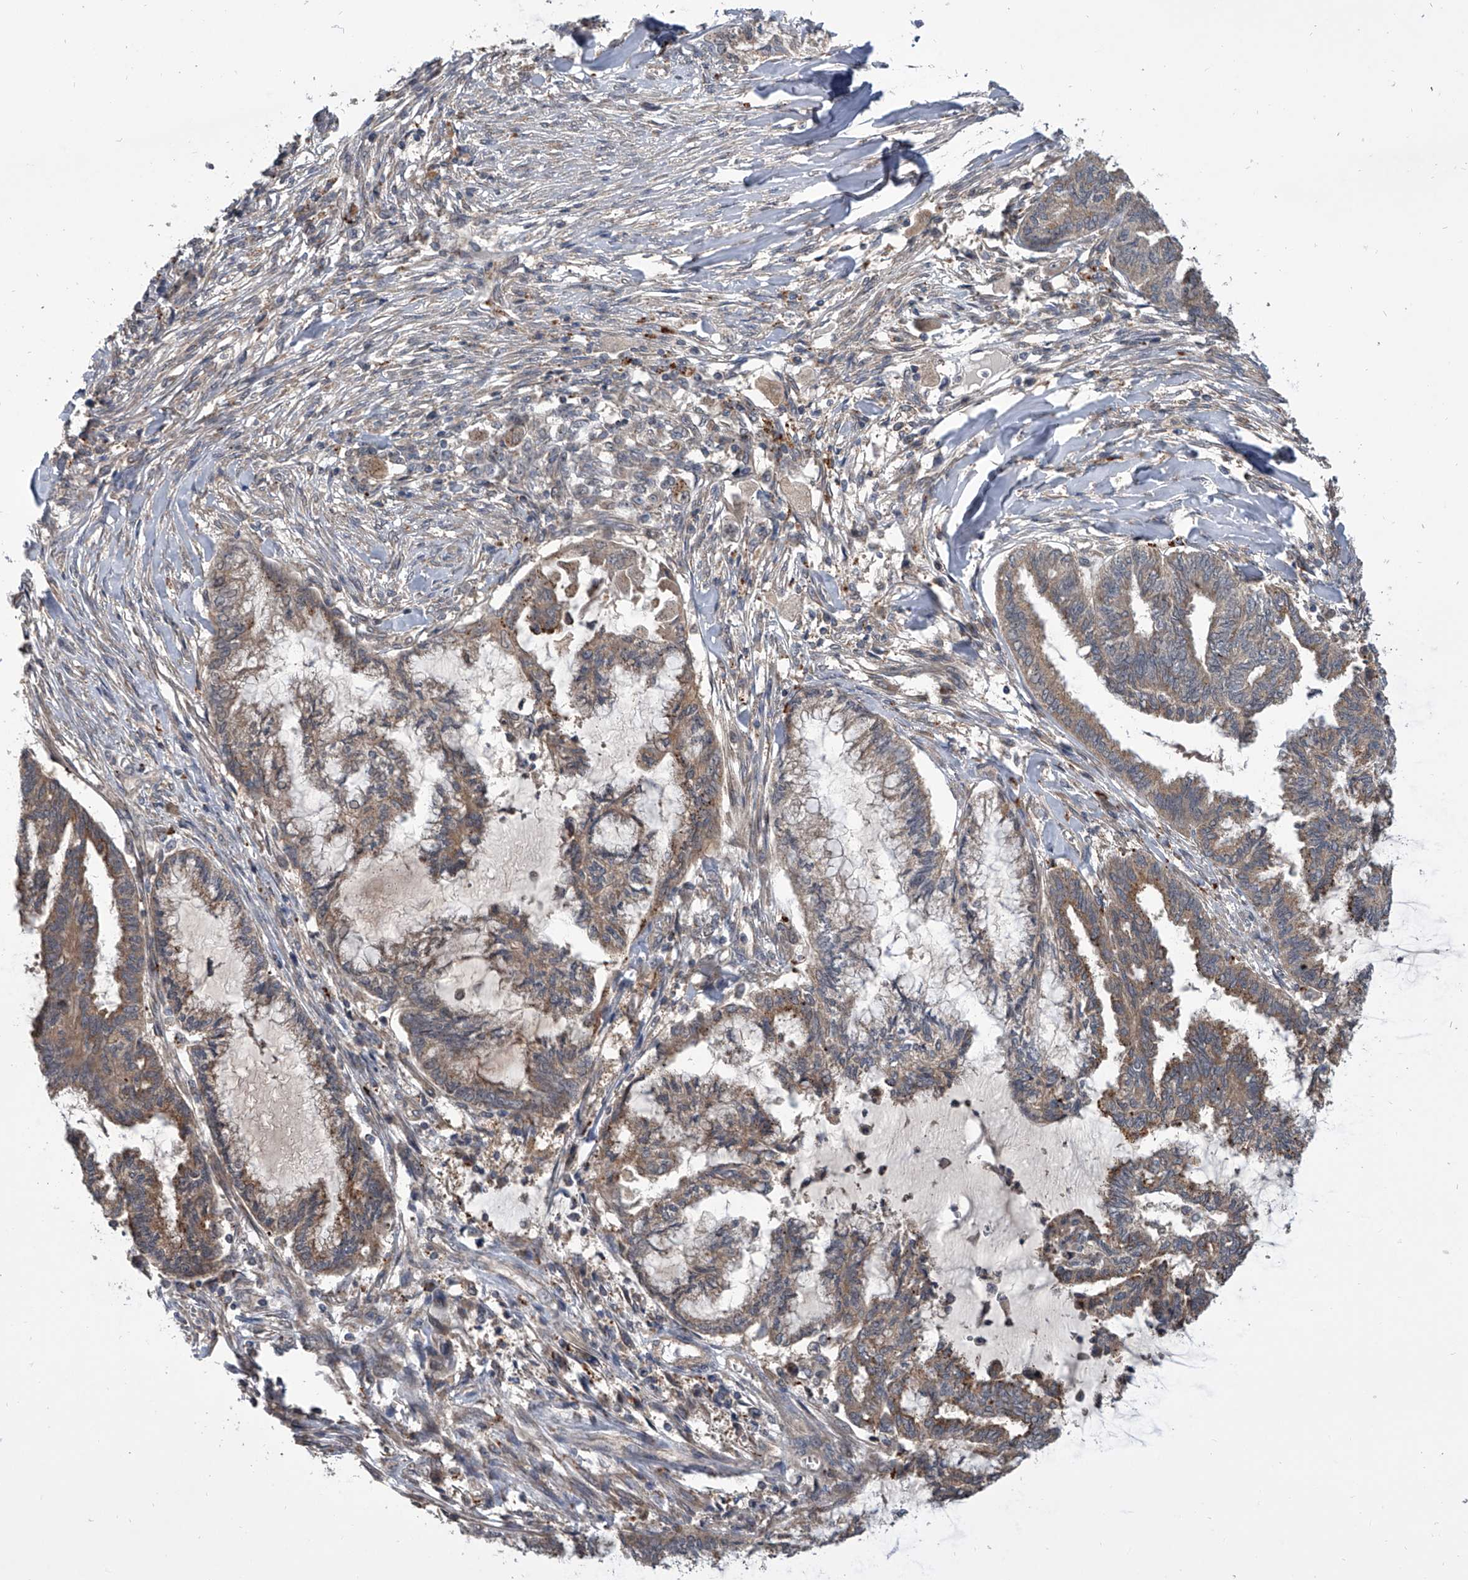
{"staining": {"intensity": "weak", "quantity": ">75%", "location": "cytoplasmic/membranous"}, "tissue": "endometrial cancer", "cell_type": "Tumor cells", "image_type": "cancer", "snomed": [{"axis": "morphology", "description": "Adenocarcinoma, NOS"}, {"axis": "topography", "description": "Endometrium"}], "caption": "High-power microscopy captured an immunohistochemistry micrograph of endometrial adenocarcinoma, revealing weak cytoplasmic/membranous positivity in approximately >75% of tumor cells.", "gene": "GEMIN8", "patient": {"sex": "female", "age": 86}}